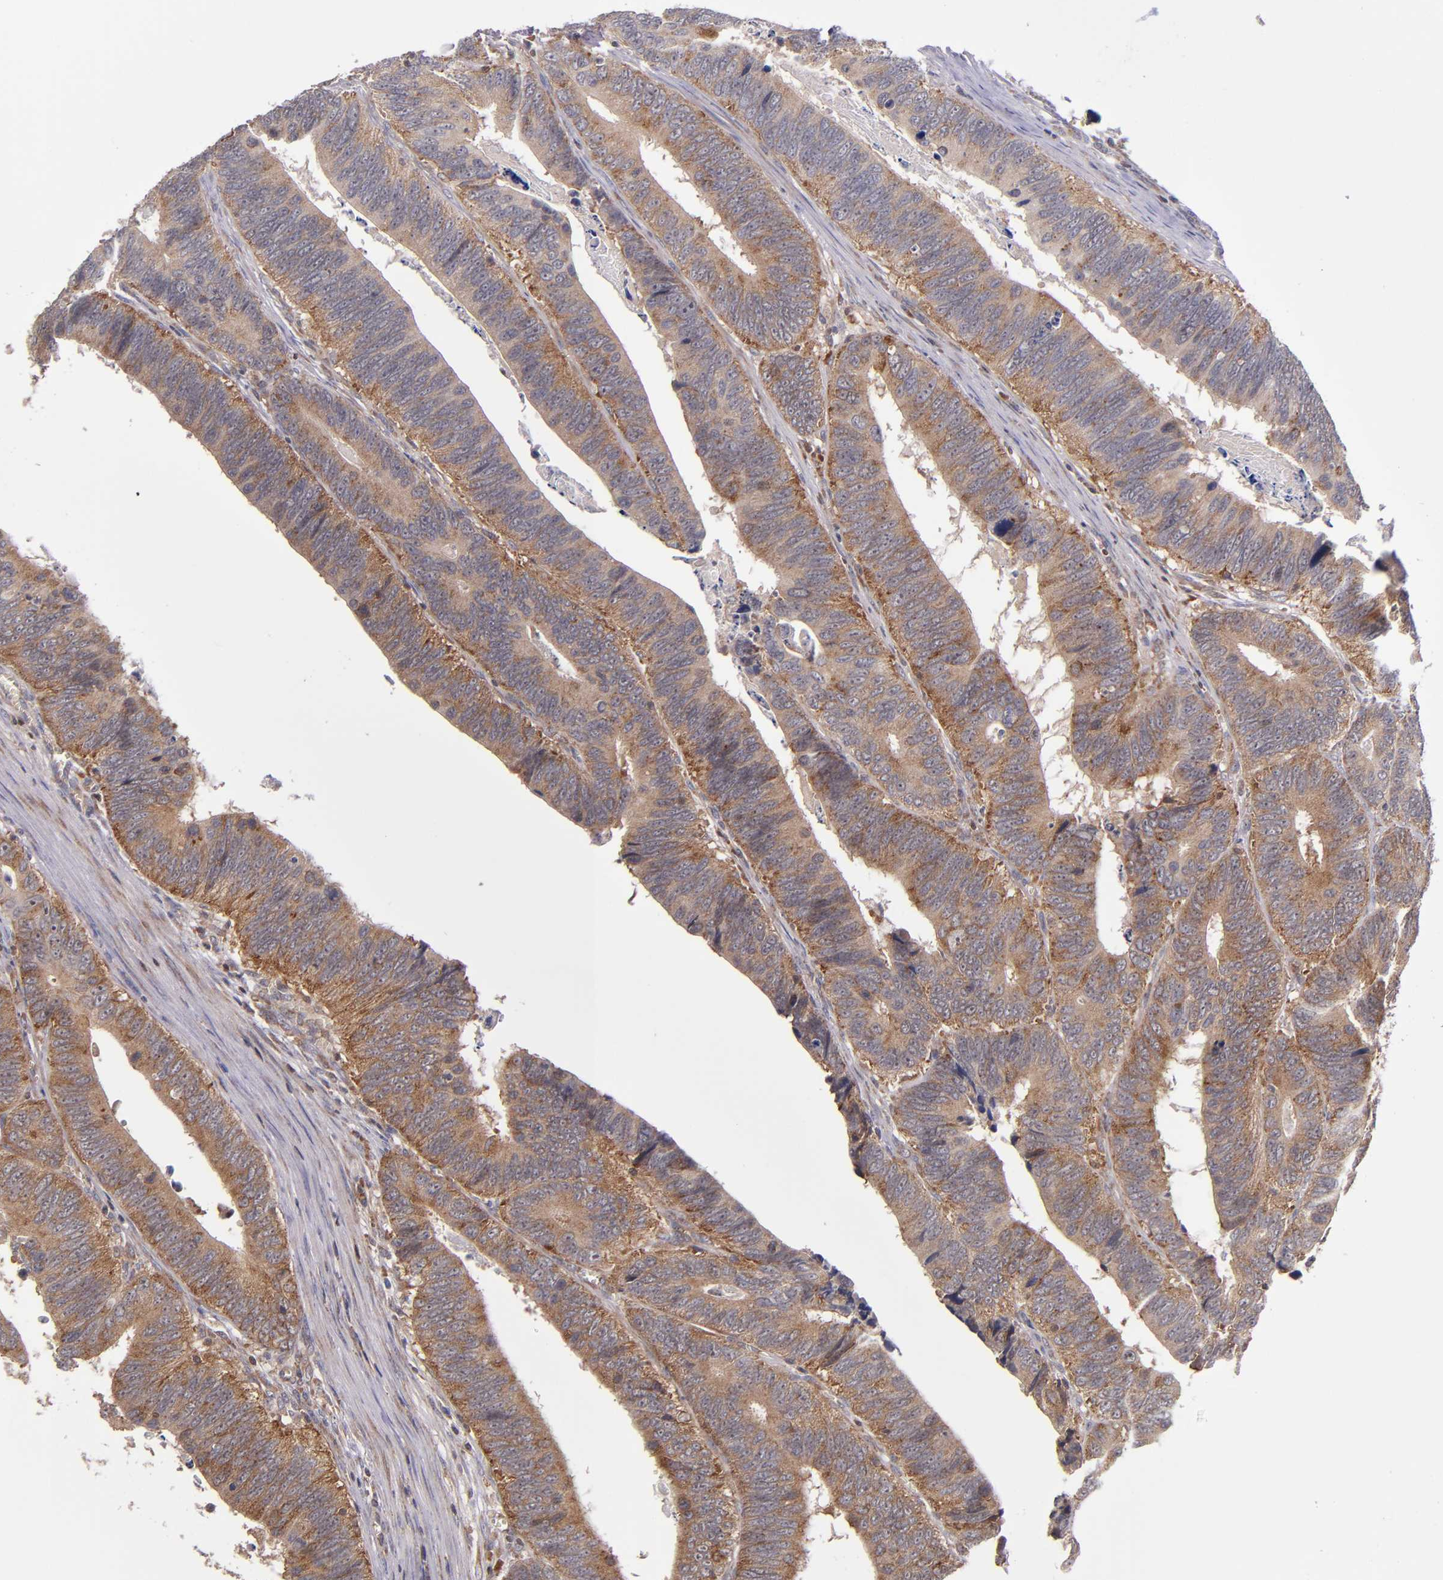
{"staining": {"intensity": "moderate", "quantity": ">75%", "location": "cytoplasmic/membranous"}, "tissue": "colorectal cancer", "cell_type": "Tumor cells", "image_type": "cancer", "snomed": [{"axis": "morphology", "description": "Adenocarcinoma, NOS"}, {"axis": "topography", "description": "Colon"}], "caption": "Adenocarcinoma (colorectal) stained for a protein (brown) displays moderate cytoplasmic/membranous positive expression in about >75% of tumor cells.", "gene": "EIF4ENIF1", "patient": {"sex": "male", "age": 72}}